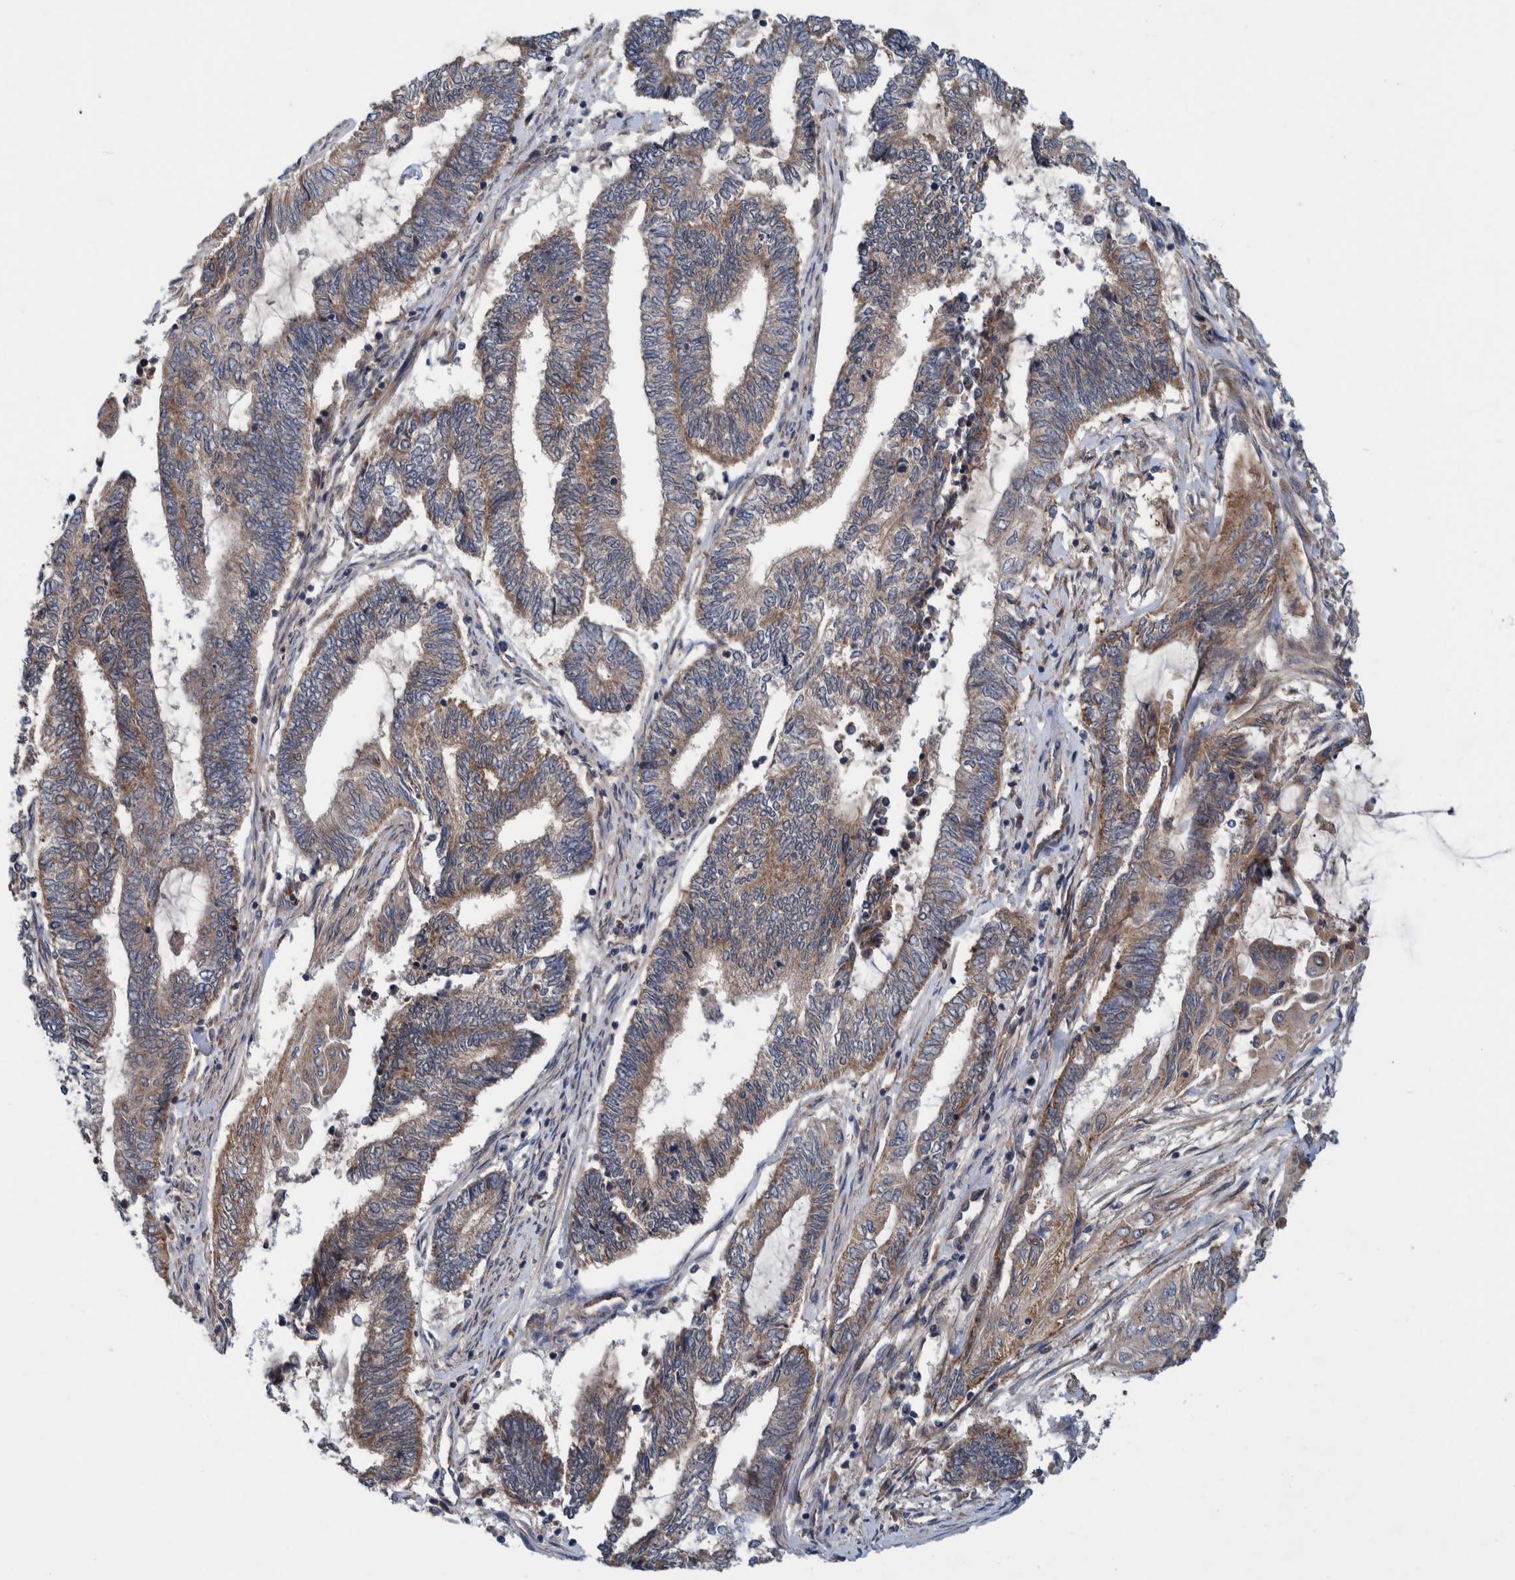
{"staining": {"intensity": "moderate", "quantity": ">75%", "location": "cytoplasmic/membranous"}, "tissue": "endometrial cancer", "cell_type": "Tumor cells", "image_type": "cancer", "snomed": [{"axis": "morphology", "description": "Adenocarcinoma, NOS"}, {"axis": "topography", "description": "Uterus"}, {"axis": "topography", "description": "Endometrium"}], "caption": "An image of endometrial cancer stained for a protein exhibits moderate cytoplasmic/membranous brown staining in tumor cells.", "gene": "ITIH3", "patient": {"sex": "female", "age": 70}}